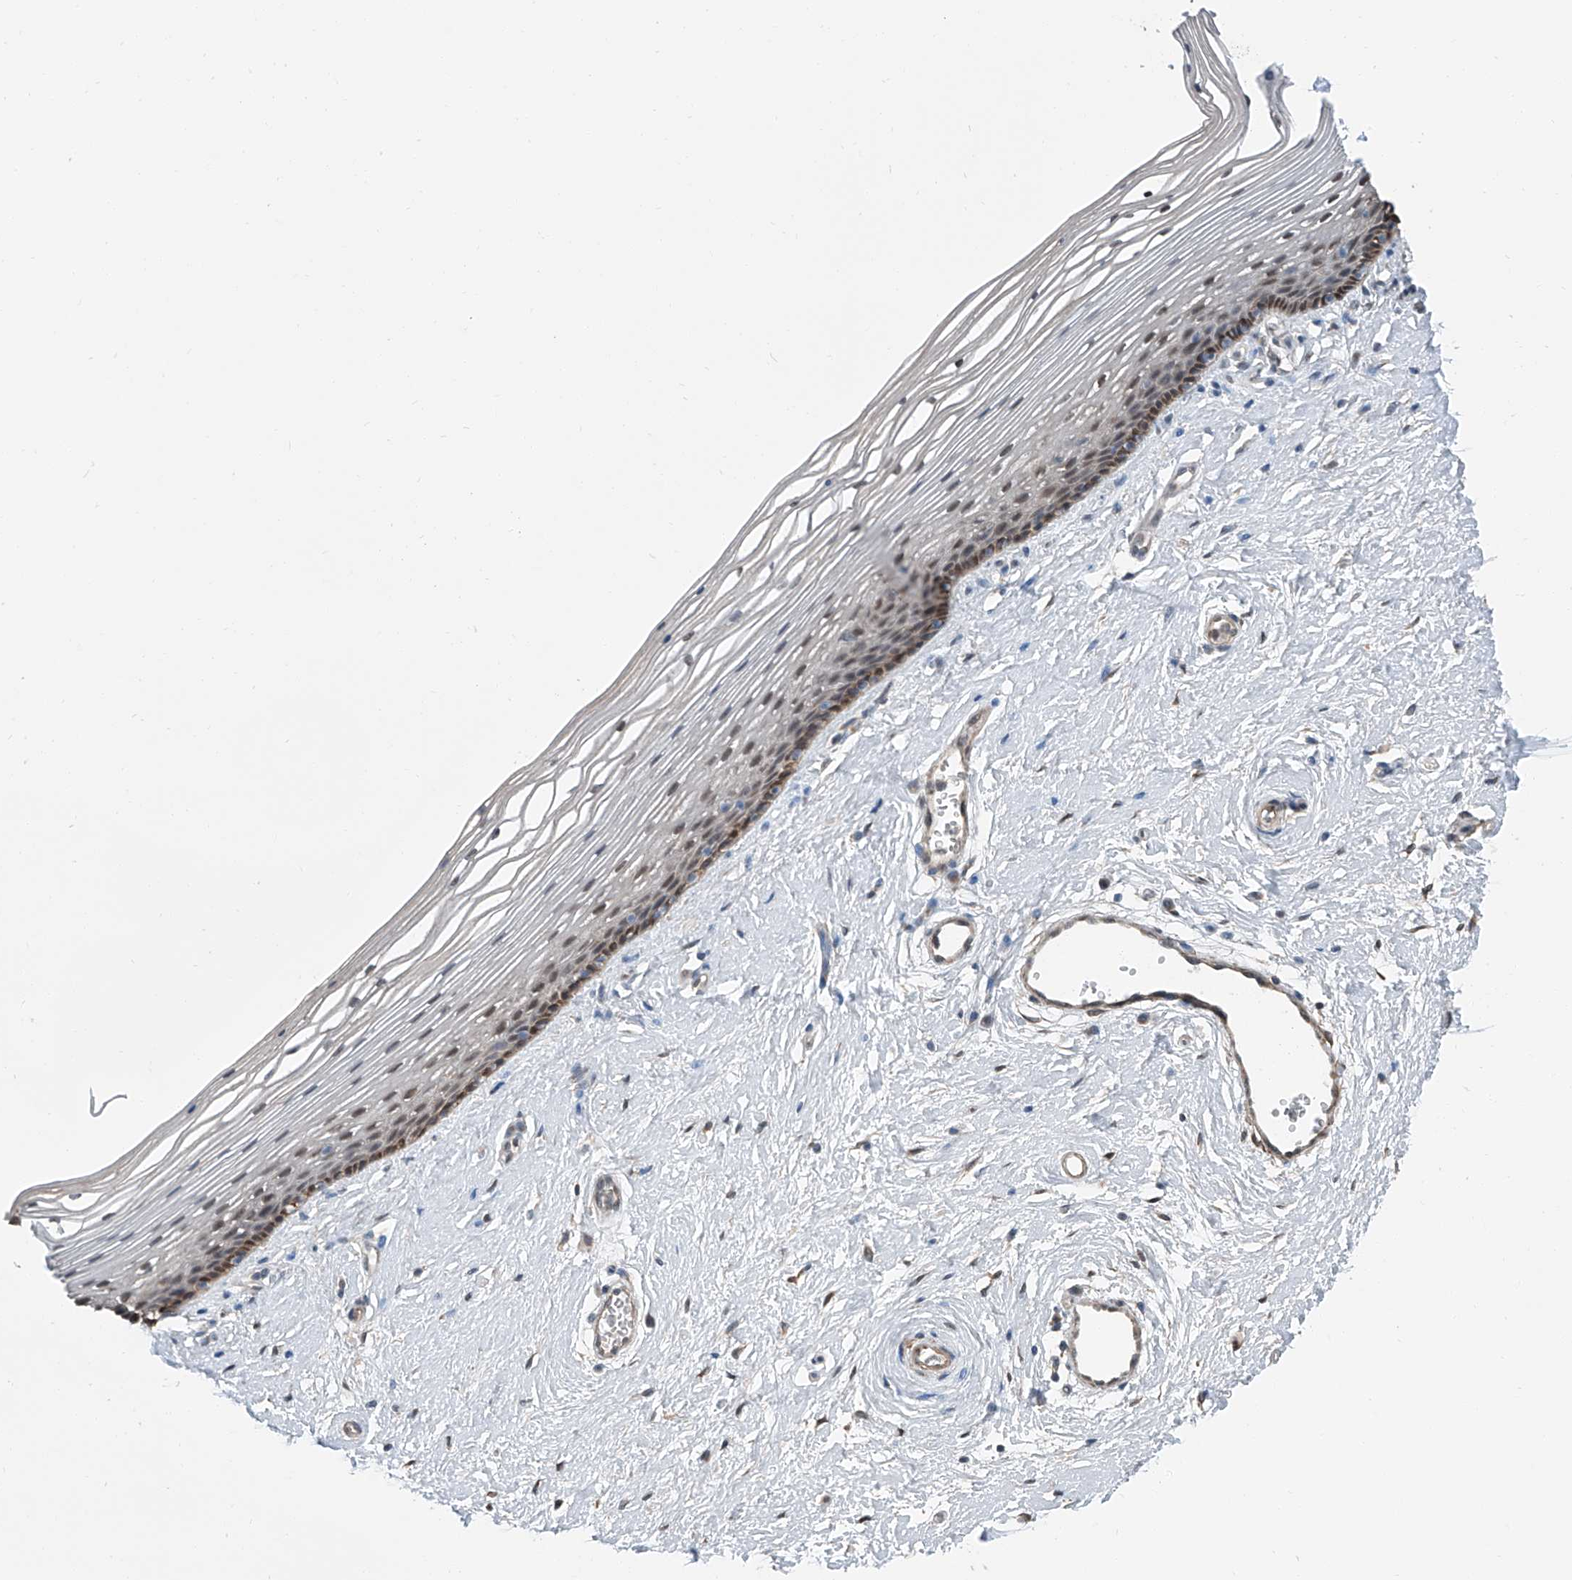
{"staining": {"intensity": "strong", "quantity": "<25%", "location": "cytoplasmic/membranous,nuclear"}, "tissue": "vagina", "cell_type": "Squamous epithelial cells", "image_type": "normal", "snomed": [{"axis": "morphology", "description": "Normal tissue, NOS"}, {"axis": "topography", "description": "Vagina"}], "caption": "Vagina stained with IHC reveals strong cytoplasmic/membranous,nuclear staining in about <25% of squamous epithelial cells. (DAB (3,3'-diaminobenzidine) IHC, brown staining for protein, blue staining for nuclei).", "gene": "HSPA6", "patient": {"sex": "female", "age": 46}}